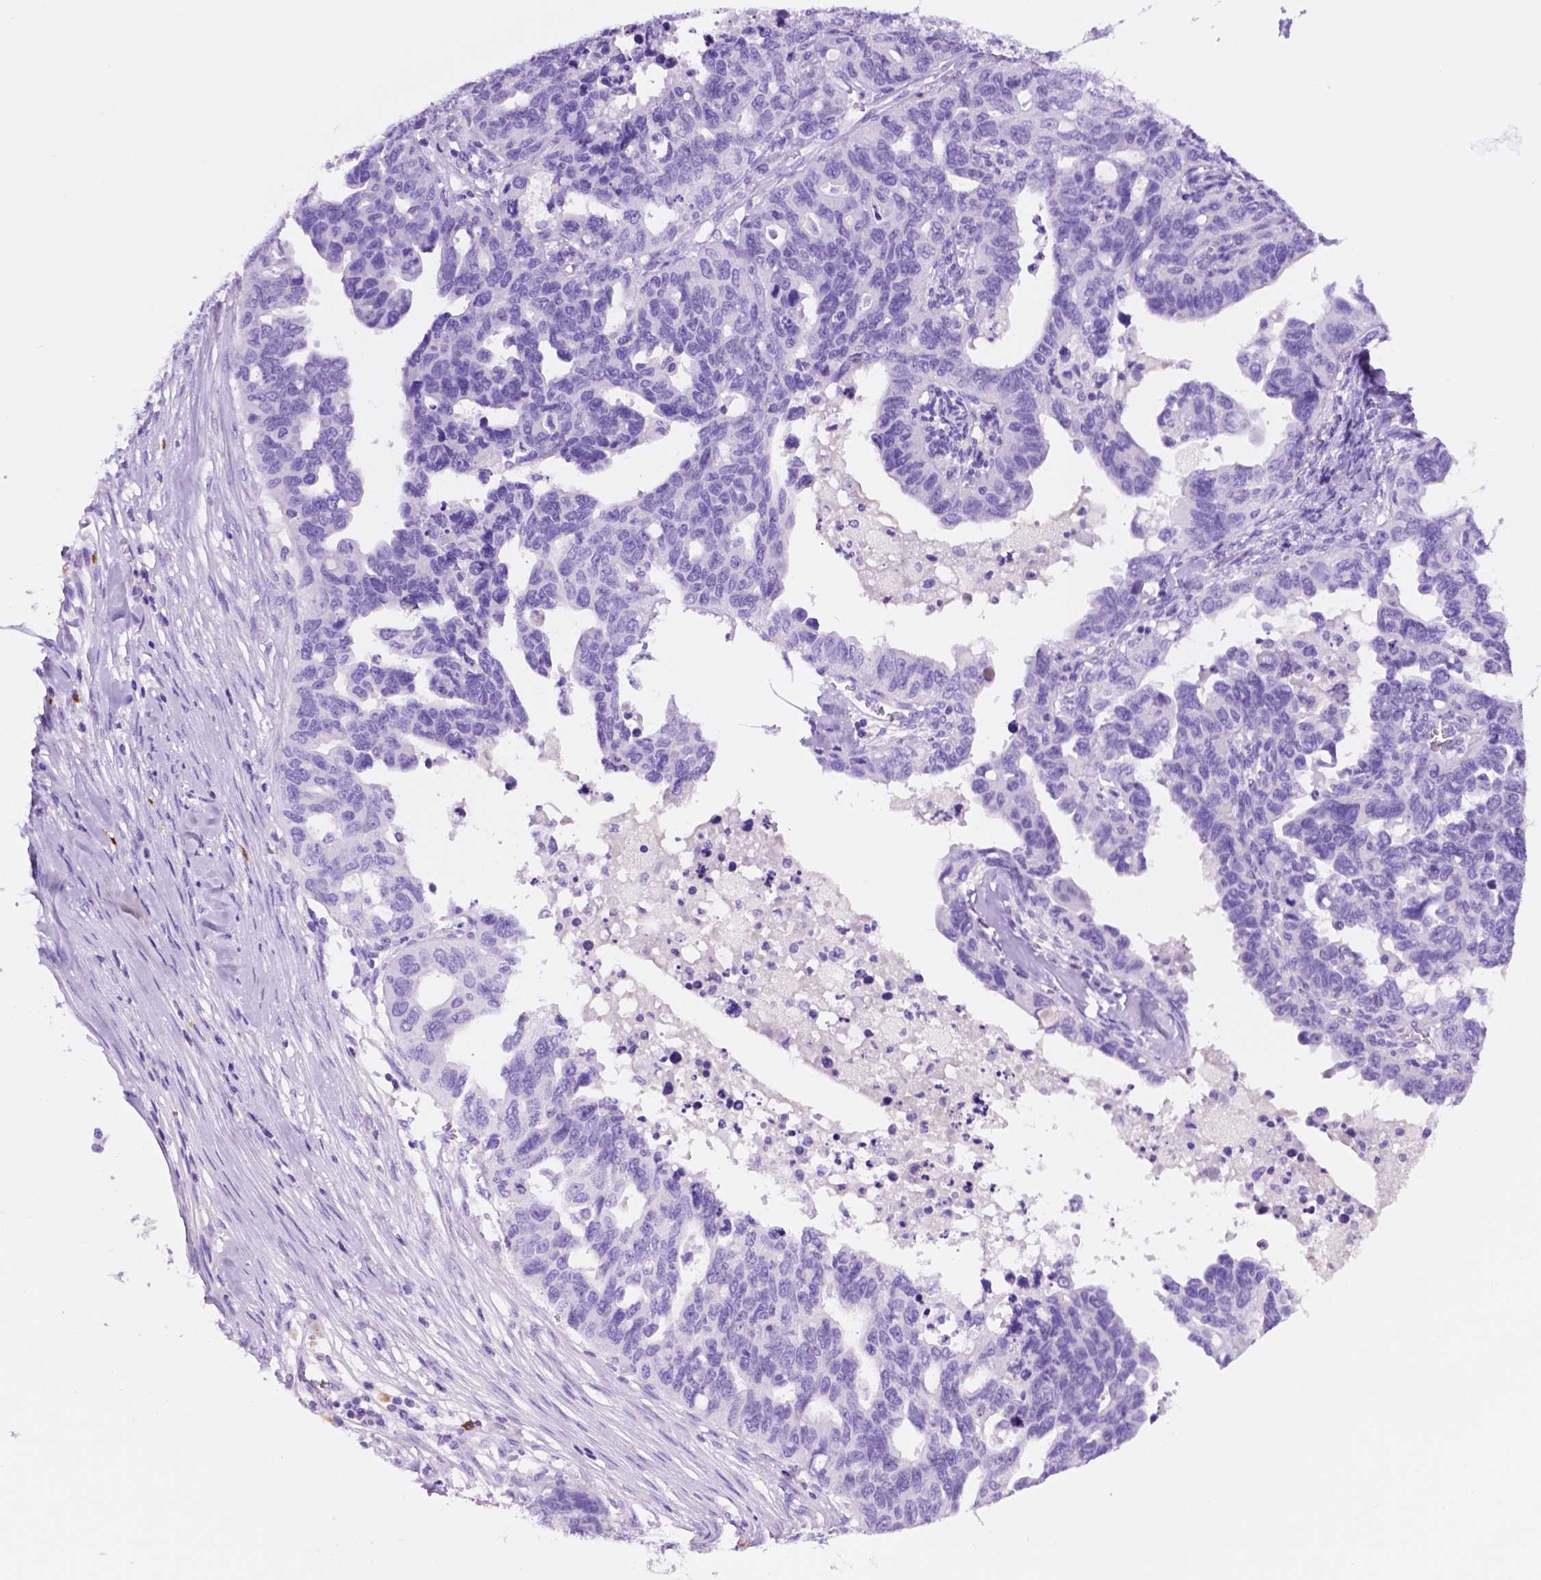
{"staining": {"intensity": "negative", "quantity": "none", "location": "none"}, "tissue": "ovarian cancer", "cell_type": "Tumor cells", "image_type": "cancer", "snomed": [{"axis": "morphology", "description": "Cystadenocarcinoma, serous, NOS"}, {"axis": "topography", "description": "Ovary"}], "caption": "Ovarian cancer was stained to show a protein in brown. There is no significant staining in tumor cells. (DAB IHC with hematoxylin counter stain).", "gene": "FOXB2", "patient": {"sex": "female", "age": 69}}